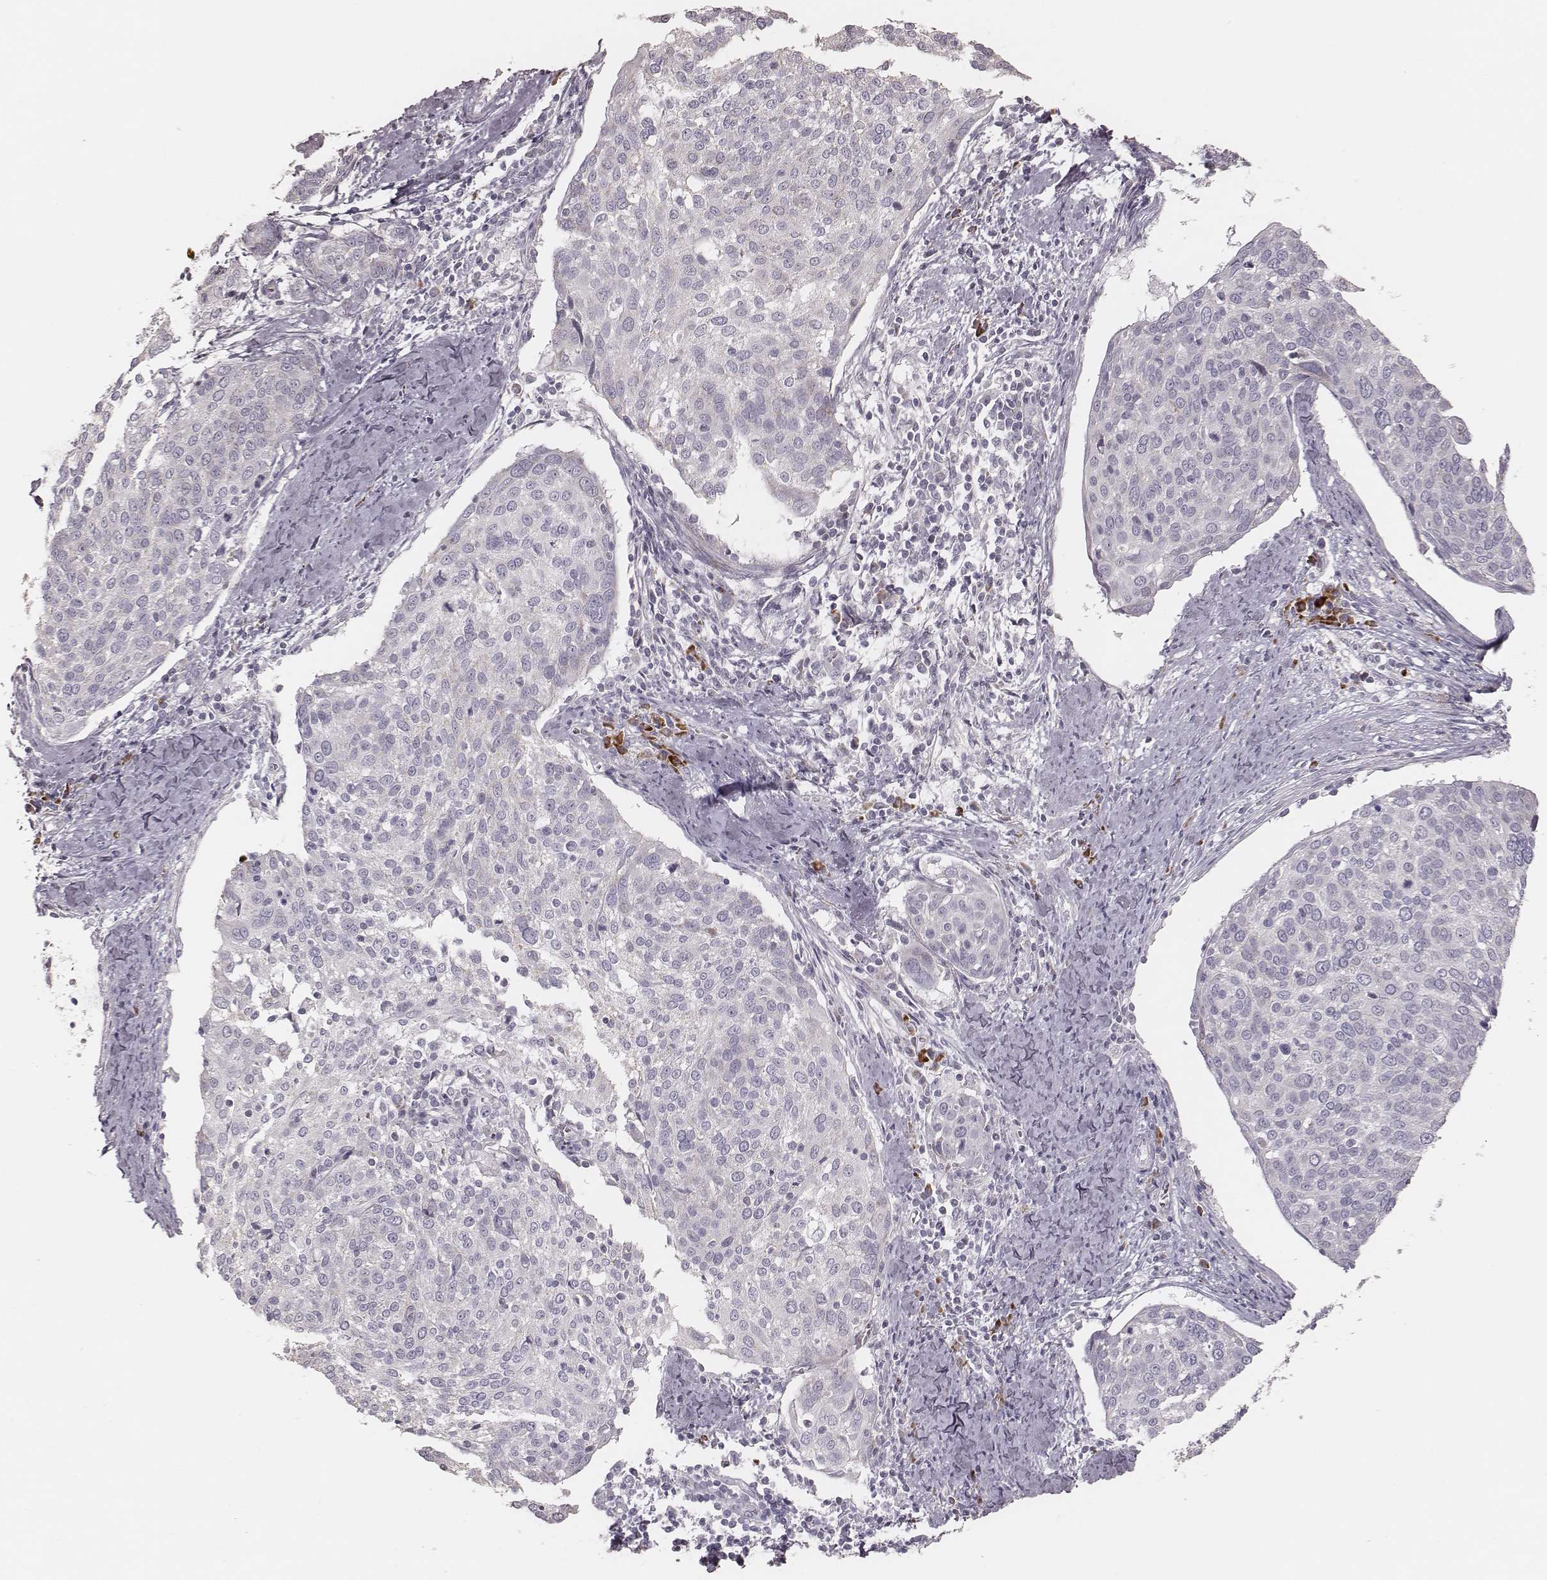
{"staining": {"intensity": "negative", "quantity": "none", "location": "none"}, "tissue": "cervical cancer", "cell_type": "Tumor cells", "image_type": "cancer", "snomed": [{"axis": "morphology", "description": "Squamous cell carcinoma, NOS"}, {"axis": "topography", "description": "Cervix"}], "caption": "The immunohistochemistry micrograph has no significant expression in tumor cells of cervical cancer tissue. (DAB (3,3'-diaminobenzidine) IHC with hematoxylin counter stain).", "gene": "KIF5C", "patient": {"sex": "female", "age": 39}}